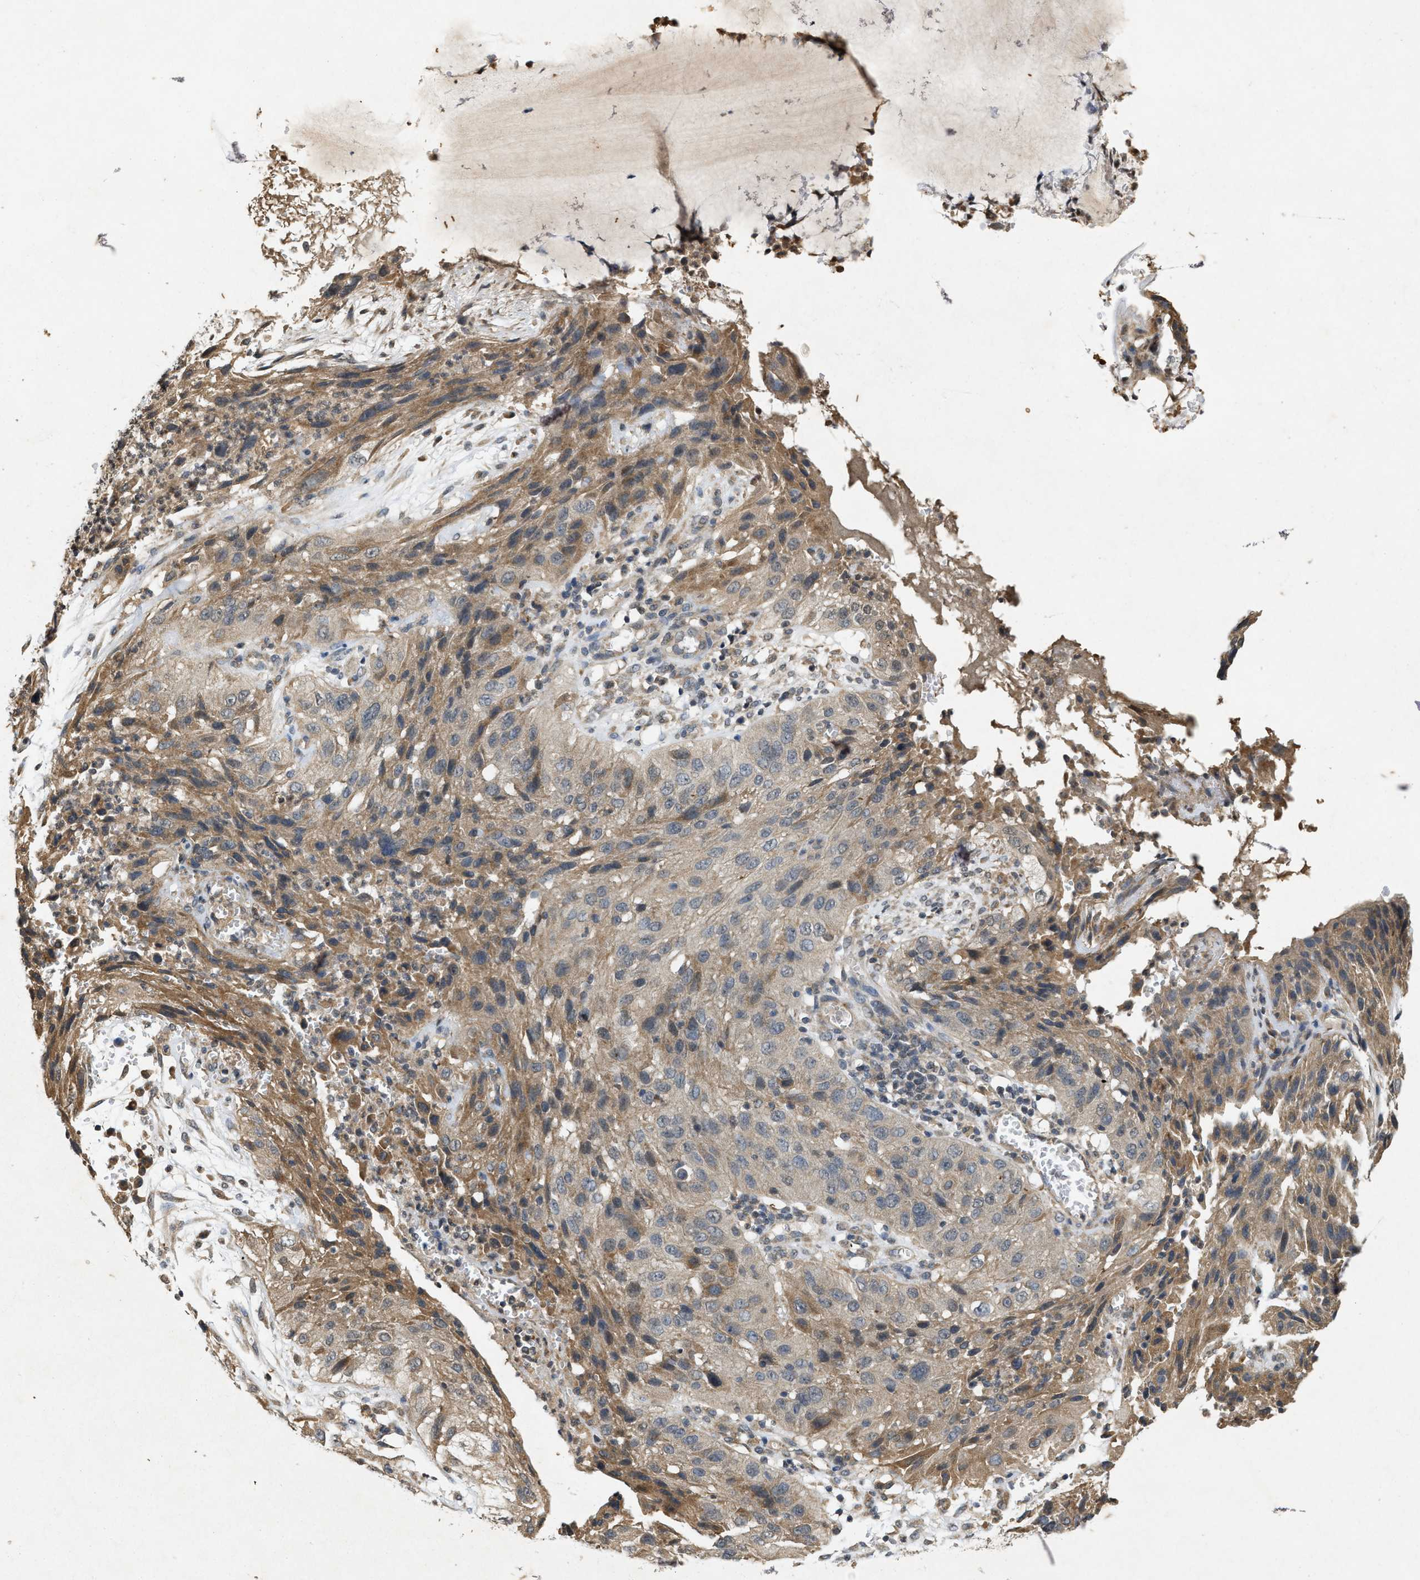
{"staining": {"intensity": "moderate", "quantity": "25%-75%", "location": "cytoplasmic/membranous"}, "tissue": "cervical cancer", "cell_type": "Tumor cells", "image_type": "cancer", "snomed": [{"axis": "morphology", "description": "Squamous cell carcinoma, NOS"}, {"axis": "topography", "description": "Cervix"}], "caption": "This is a micrograph of immunohistochemistry (IHC) staining of cervical squamous cell carcinoma, which shows moderate positivity in the cytoplasmic/membranous of tumor cells.", "gene": "KIF21A", "patient": {"sex": "female", "age": 32}}